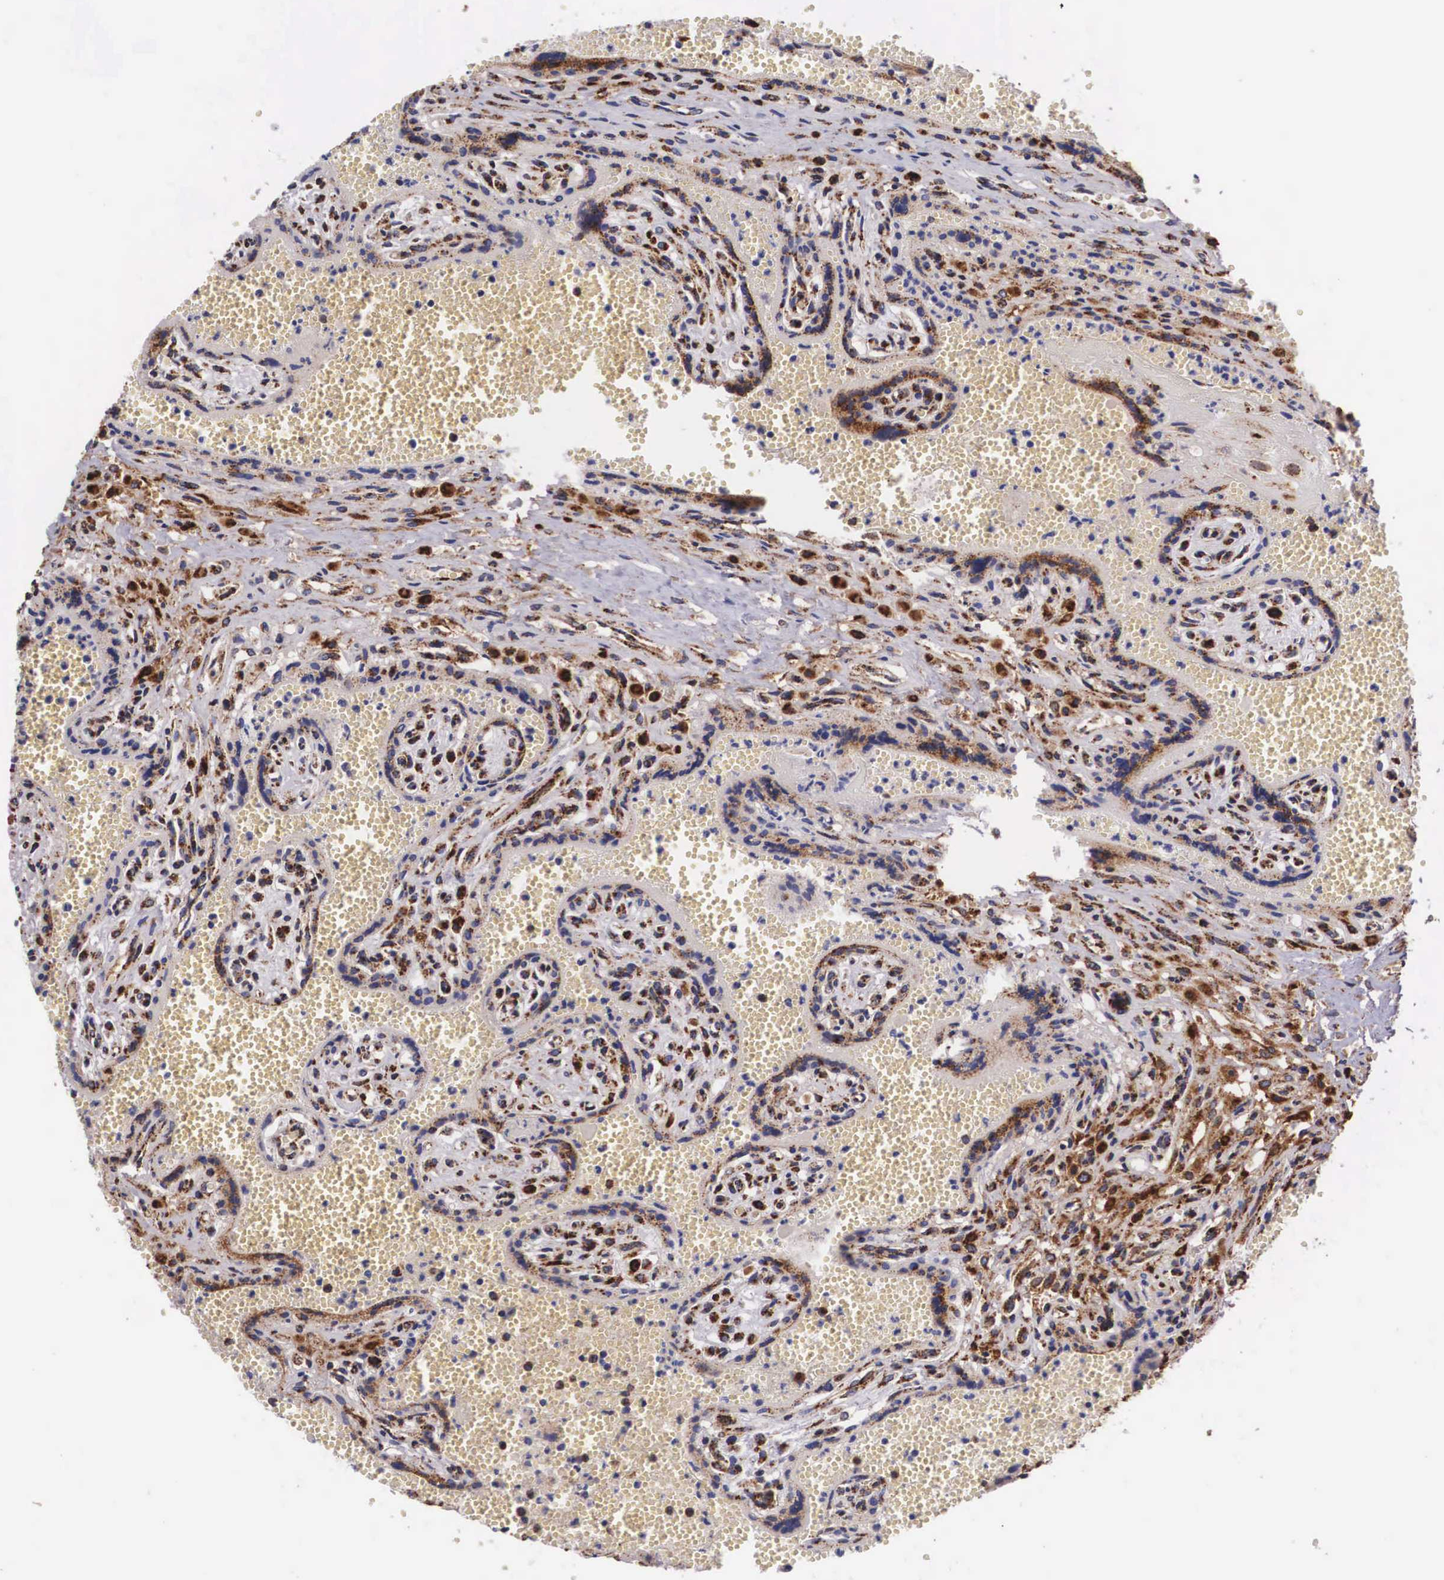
{"staining": {"intensity": "moderate", "quantity": ">75%", "location": "cytoplasmic/membranous"}, "tissue": "placenta", "cell_type": "Decidual cells", "image_type": "normal", "snomed": [{"axis": "morphology", "description": "Normal tissue, NOS"}, {"axis": "topography", "description": "Placenta"}], "caption": "IHC histopathology image of unremarkable human placenta stained for a protein (brown), which shows medium levels of moderate cytoplasmic/membranous staining in about >75% of decidual cells.", "gene": "NAGA", "patient": {"sex": "female", "age": 40}}